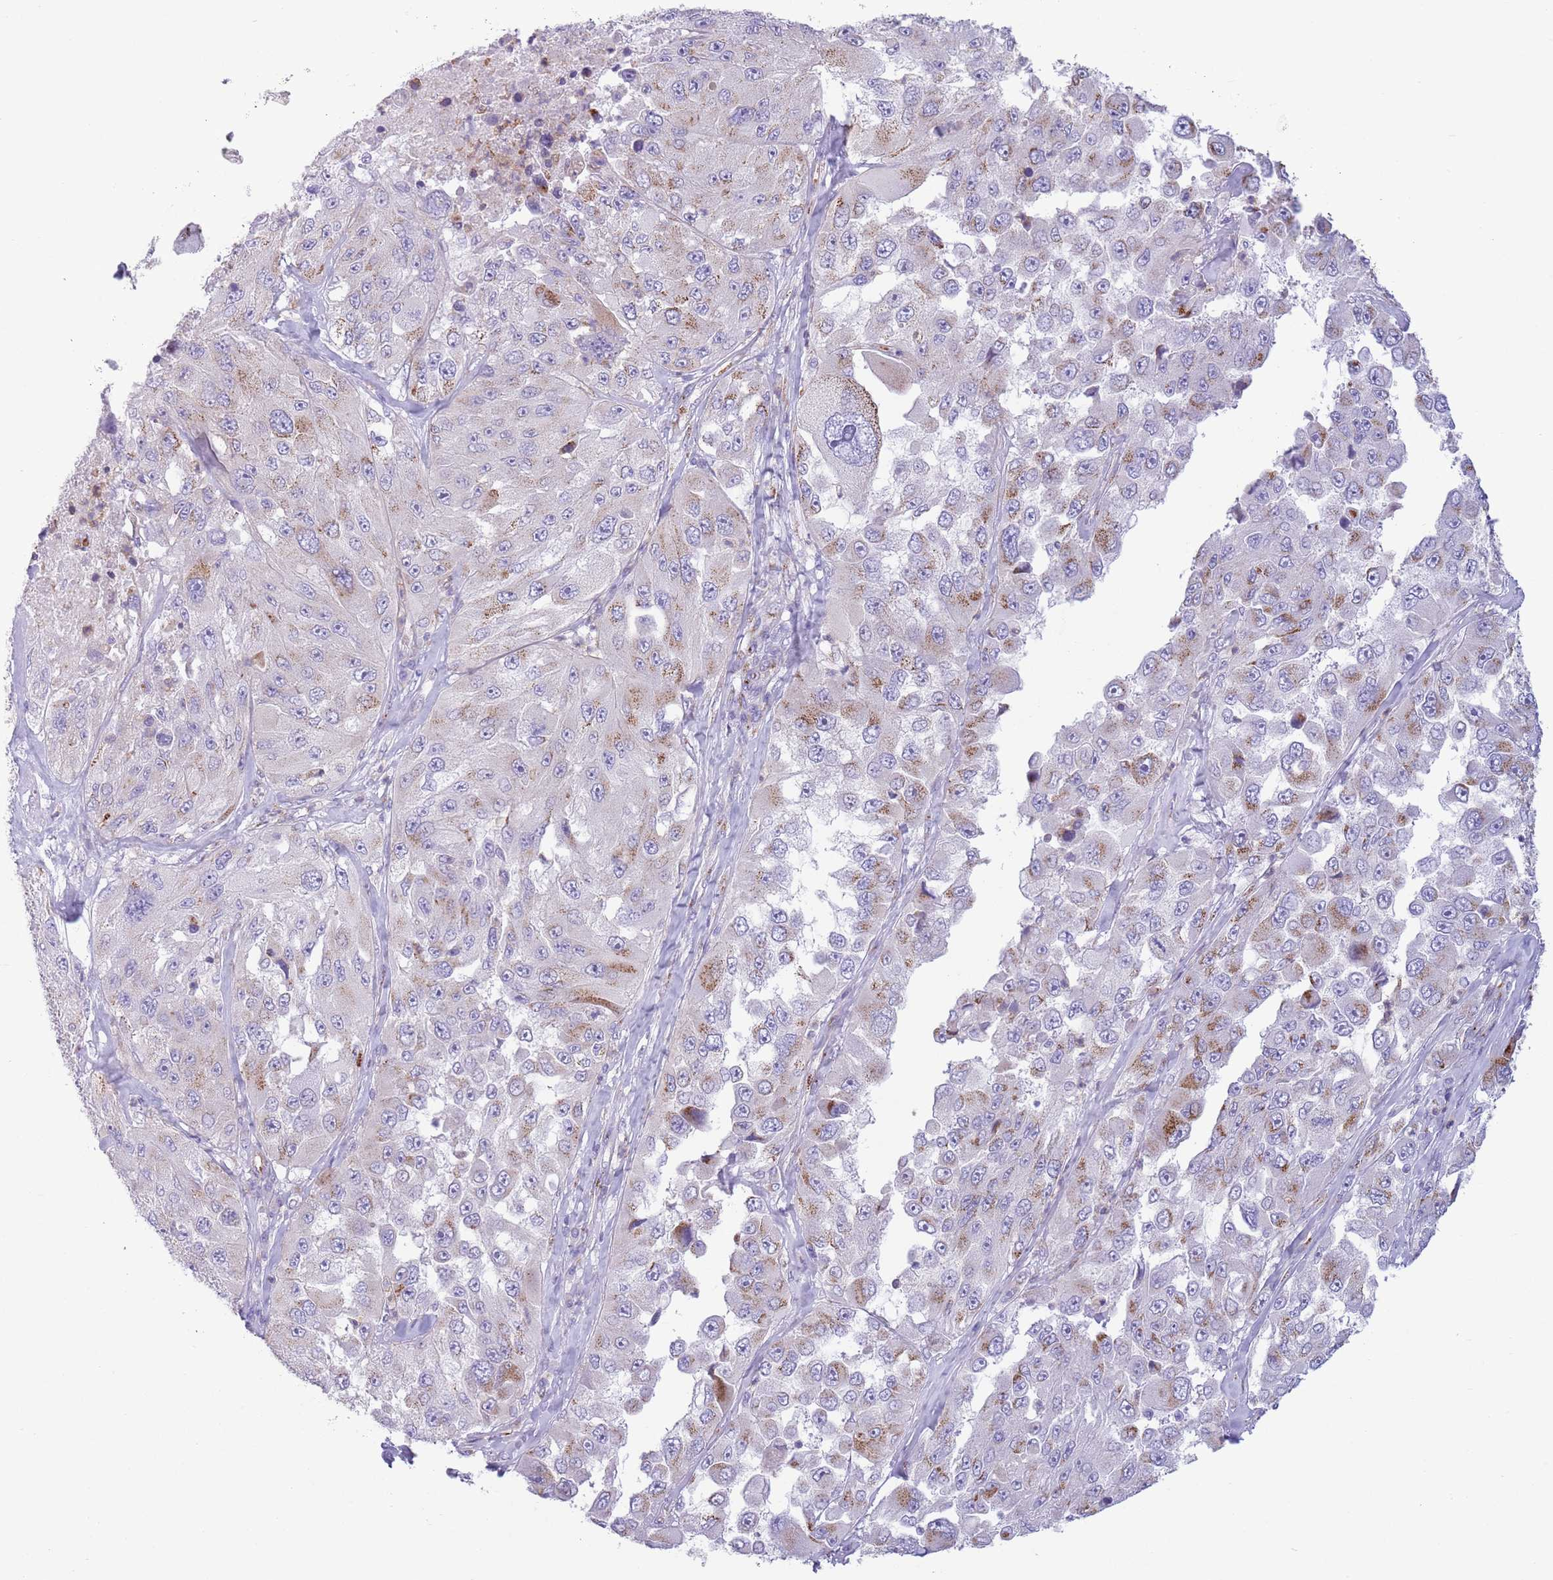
{"staining": {"intensity": "moderate", "quantity": "<25%", "location": "cytoplasmic/membranous"}, "tissue": "melanoma", "cell_type": "Tumor cells", "image_type": "cancer", "snomed": [{"axis": "morphology", "description": "Malignant melanoma, Metastatic site"}, {"axis": "topography", "description": "Lymph node"}], "caption": "About <25% of tumor cells in human malignant melanoma (metastatic site) display moderate cytoplasmic/membranous protein expression as visualized by brown immunohistochemical staining.", "gene": "C20orf96", "patient": {"sex": "male", "age": 62}}